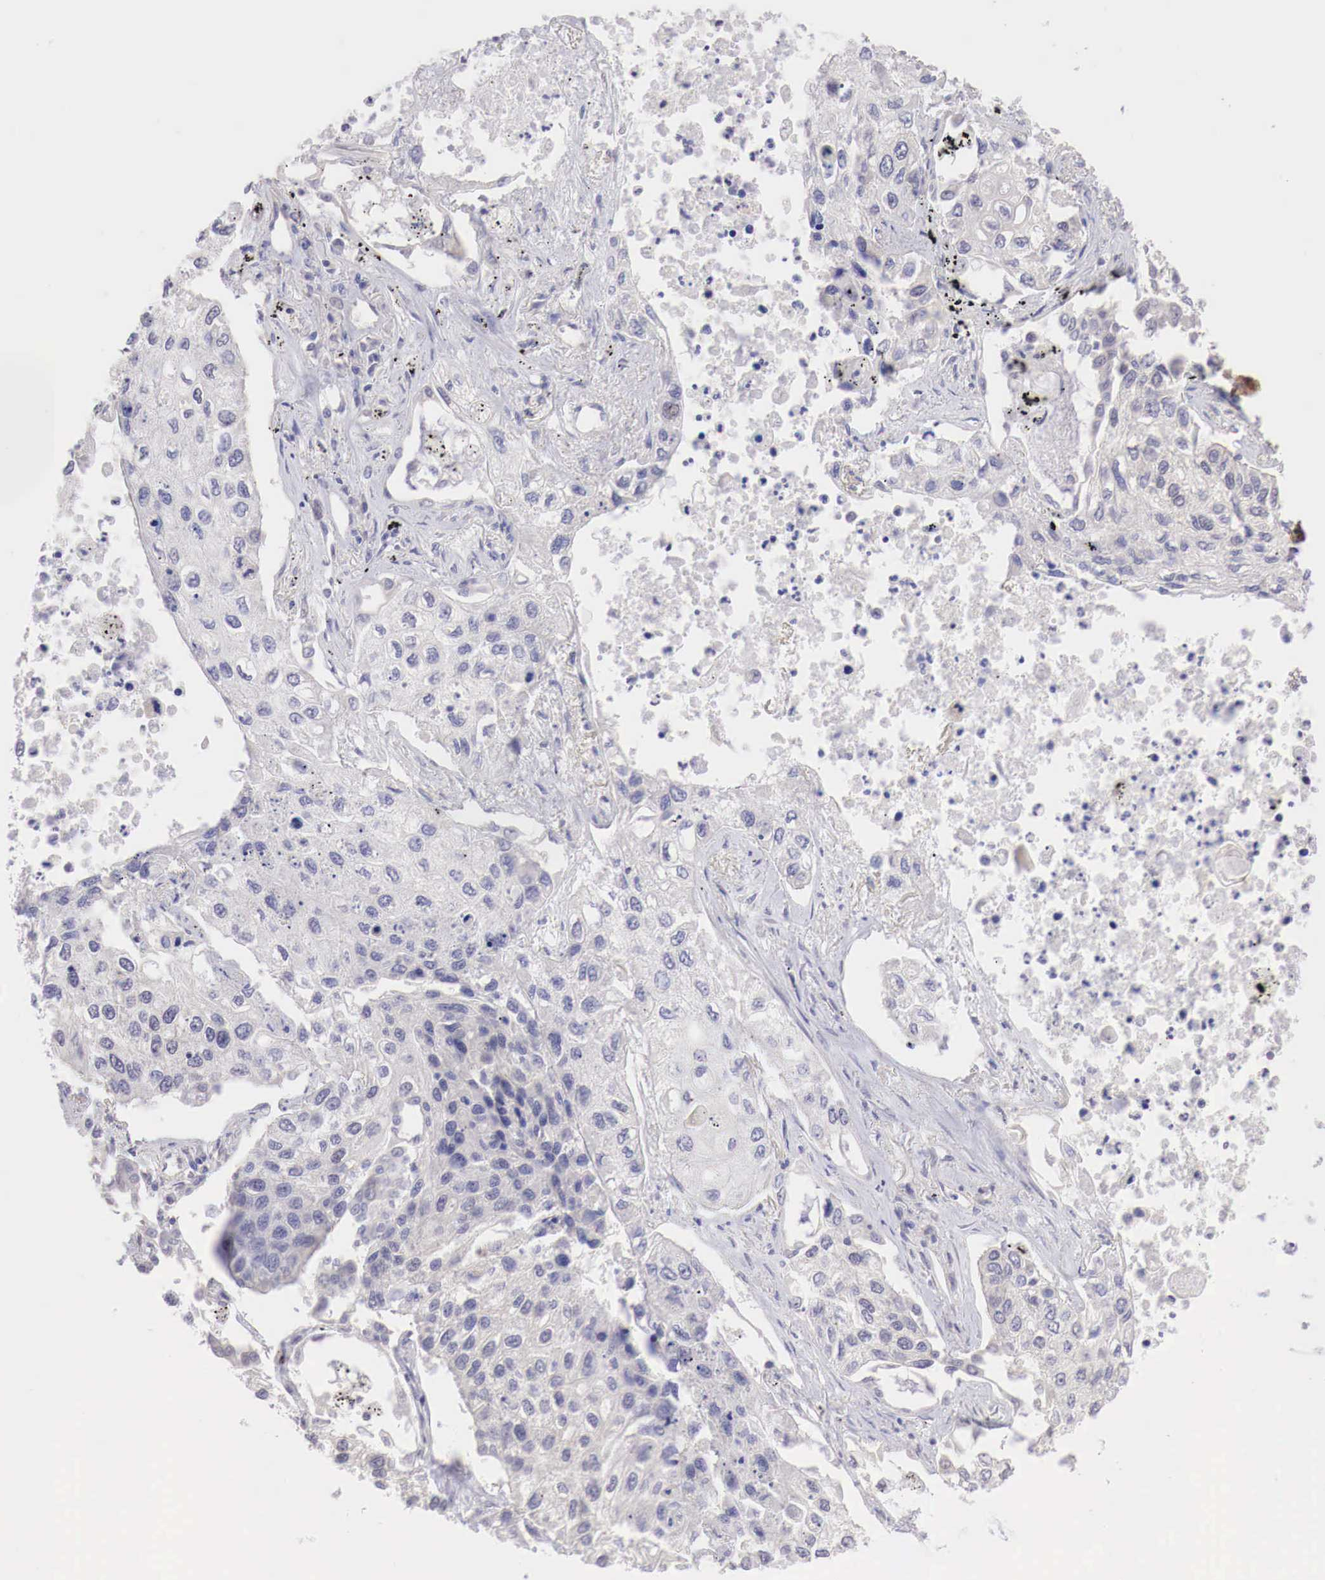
{"staining": {"intensity": "negative", "quantity": "none", "location": "none"}, "tissue": "lung cancer", "cell_type": "Tumor cells", "image_type": "cancer", "snomed": [{"axis": "morphology", "description": "Squamous cell carcinoma, NOS"}, {"axis": "topography", "description": "Lung"}], "caption": "Tumor cells are negative for protein expression in human lung cancer. (DAB IHC, high magnification).", "gene": "PABIR2", "patient": {"sex": "male", "age": 75}}